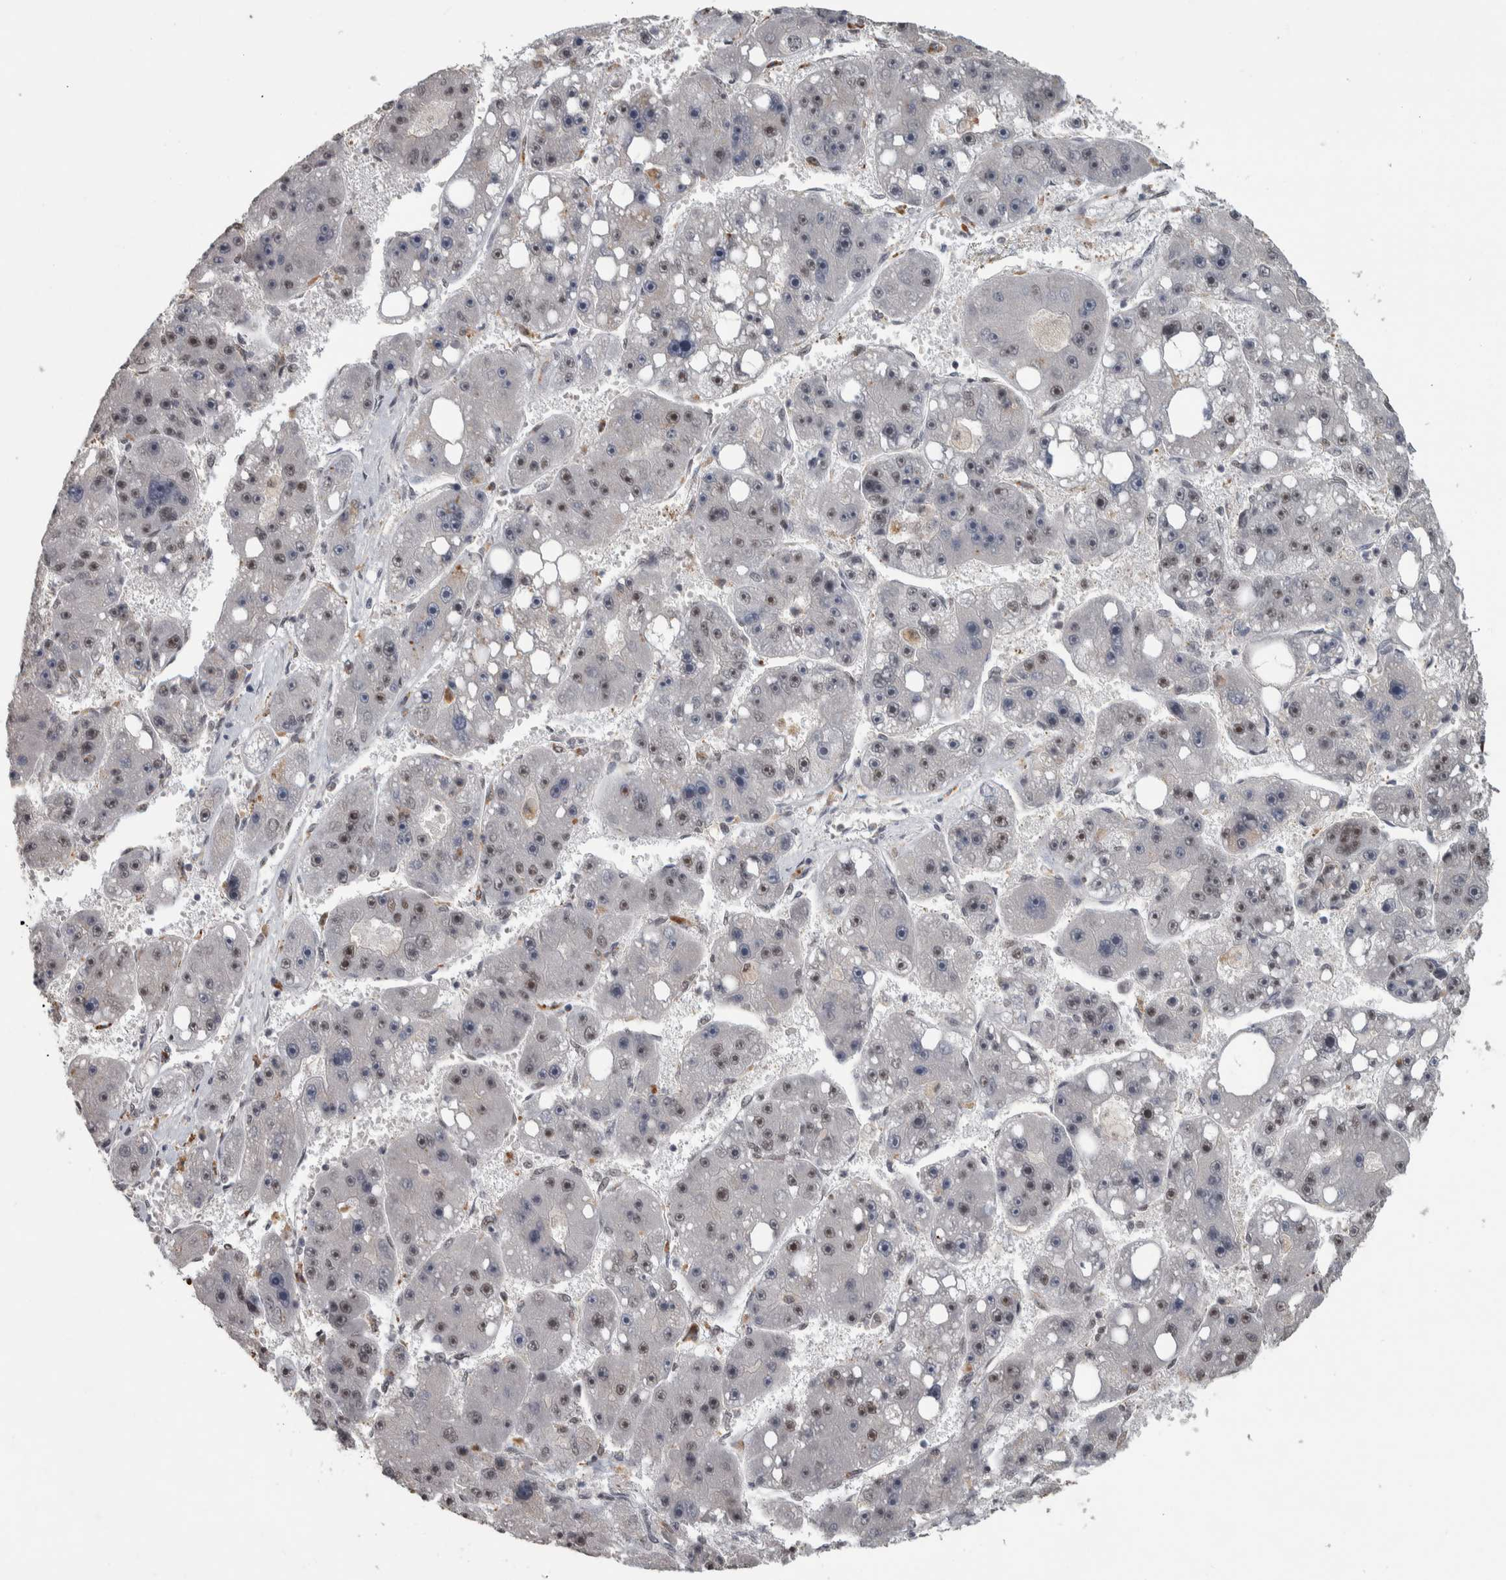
{"staining": {"intensity": "moderate", "quantity": "25%-75%", "location": "nuclear"}, "tissue": "liver cancer", "cell_type": "Tumor cells", "image_type": "cancer", "snomed": [{"axis": "morphology", "description": "Carcinoma, Hepatocellular, NOS"}, {"axis": "topography", "description": "Liver"}], "caption": "A medium amount of moderate nuclear expression is seen in approximately 25%-75% of tumor cells in liver cancer tissue. (DAB IHC, brown staining for protein, blue staining for nuclei).", "gene": "DDX42", "patient": {"sex": "female", "age": 61}}